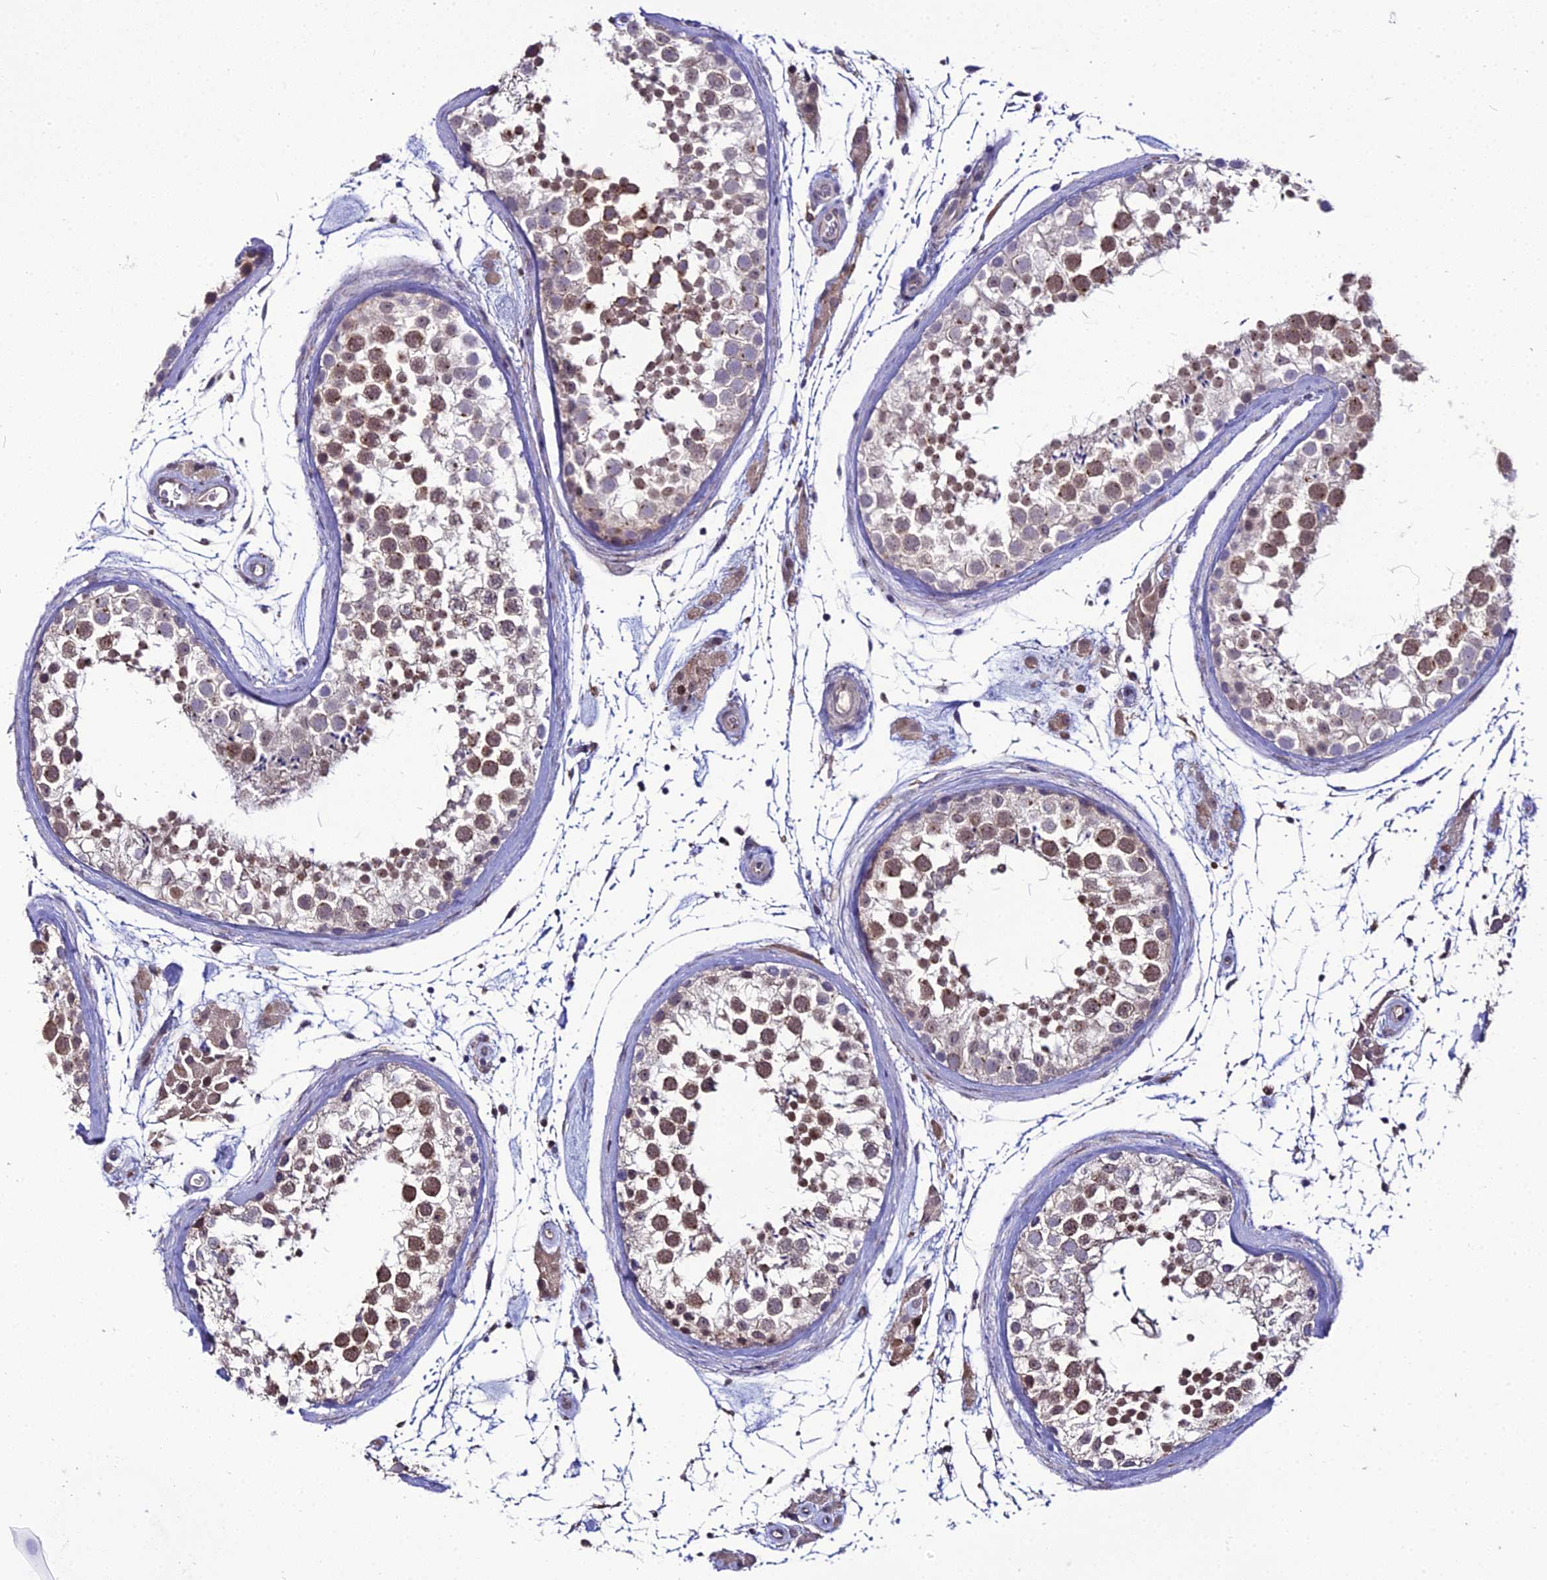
{"staining": {"intensity": "moderate", "quantity": "25%-75%", "location": "cytoplasmic/membranous"}, "tissue": "testis", "cell_type": "Cells in seminiferous ducts", "image_type": "normal", "snomed": [{"axis": "morphology", "description": "Normal tissue, NOS"}, {"axis": "topography", "description": "Testis"}], "caption": "An immunohistochemistry (IHC) photomicrograph of benign tissue is shown. Protein staining in brown labels moderate cytoplasmic/membranous positivity in testis within cells in seminiferous ducts. (IHC, brightfield microscopy, high magnification).", "gene": "TROAP", "patient": {"sex": "male", "age": 46}}